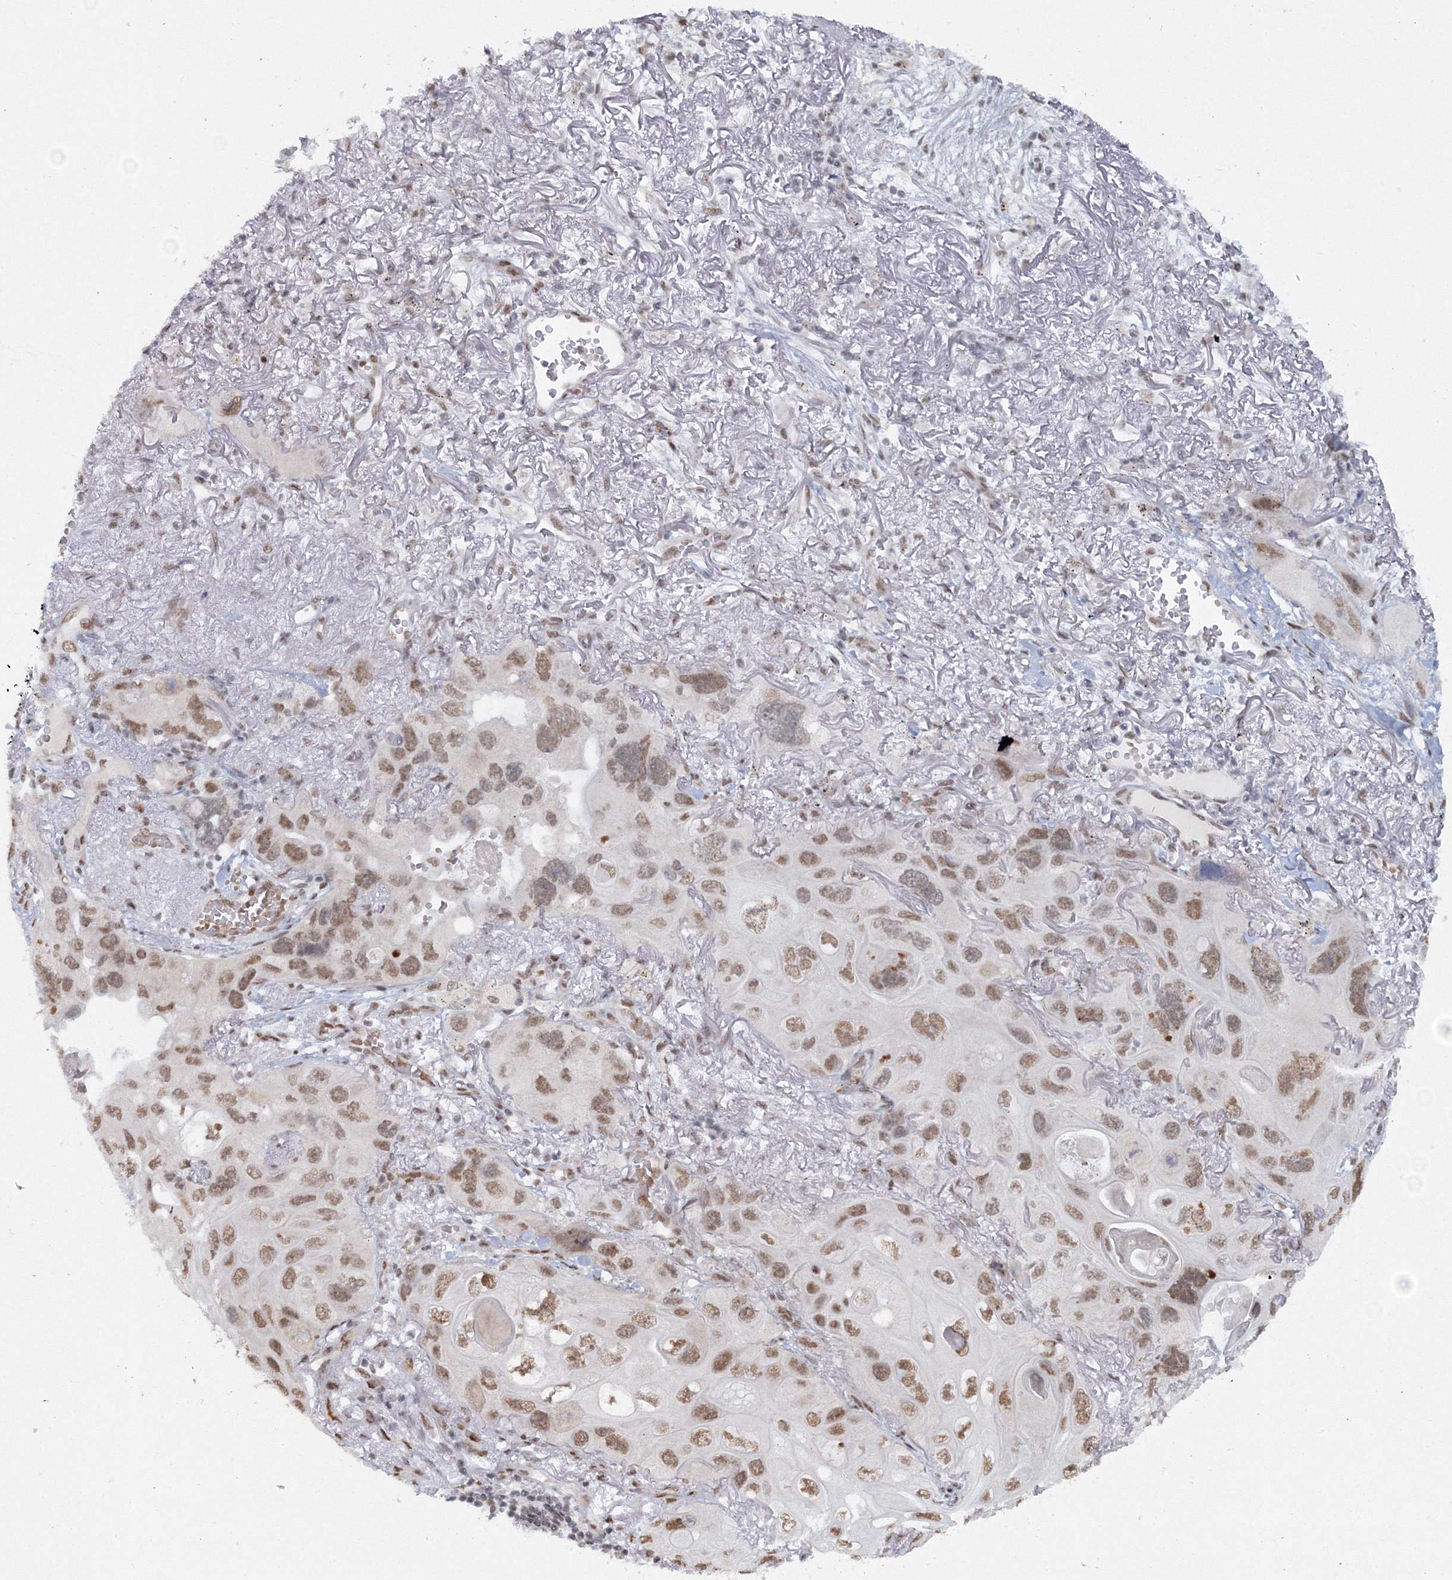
{"staining": {"intensity": "moderate", "quantity": ">75%", "location": "nuclear"}, "tissue": "lung cancer", "cell_type": "Tumor cells", "image_type": "cancer", "snomed": [{"axis": "morphology", "description": "Squamous cell carcinoma, NOS"}, {"axis": "topography", "description": "Lung"}], "caption": "Squamous cell carcinoma (lung) stained with a brown dye exhibits moderate nuclear positive expression in approximately >75% of tumor cells.", "gene": "C3orf33", "patient": {"sex": "female", "age": 73}}